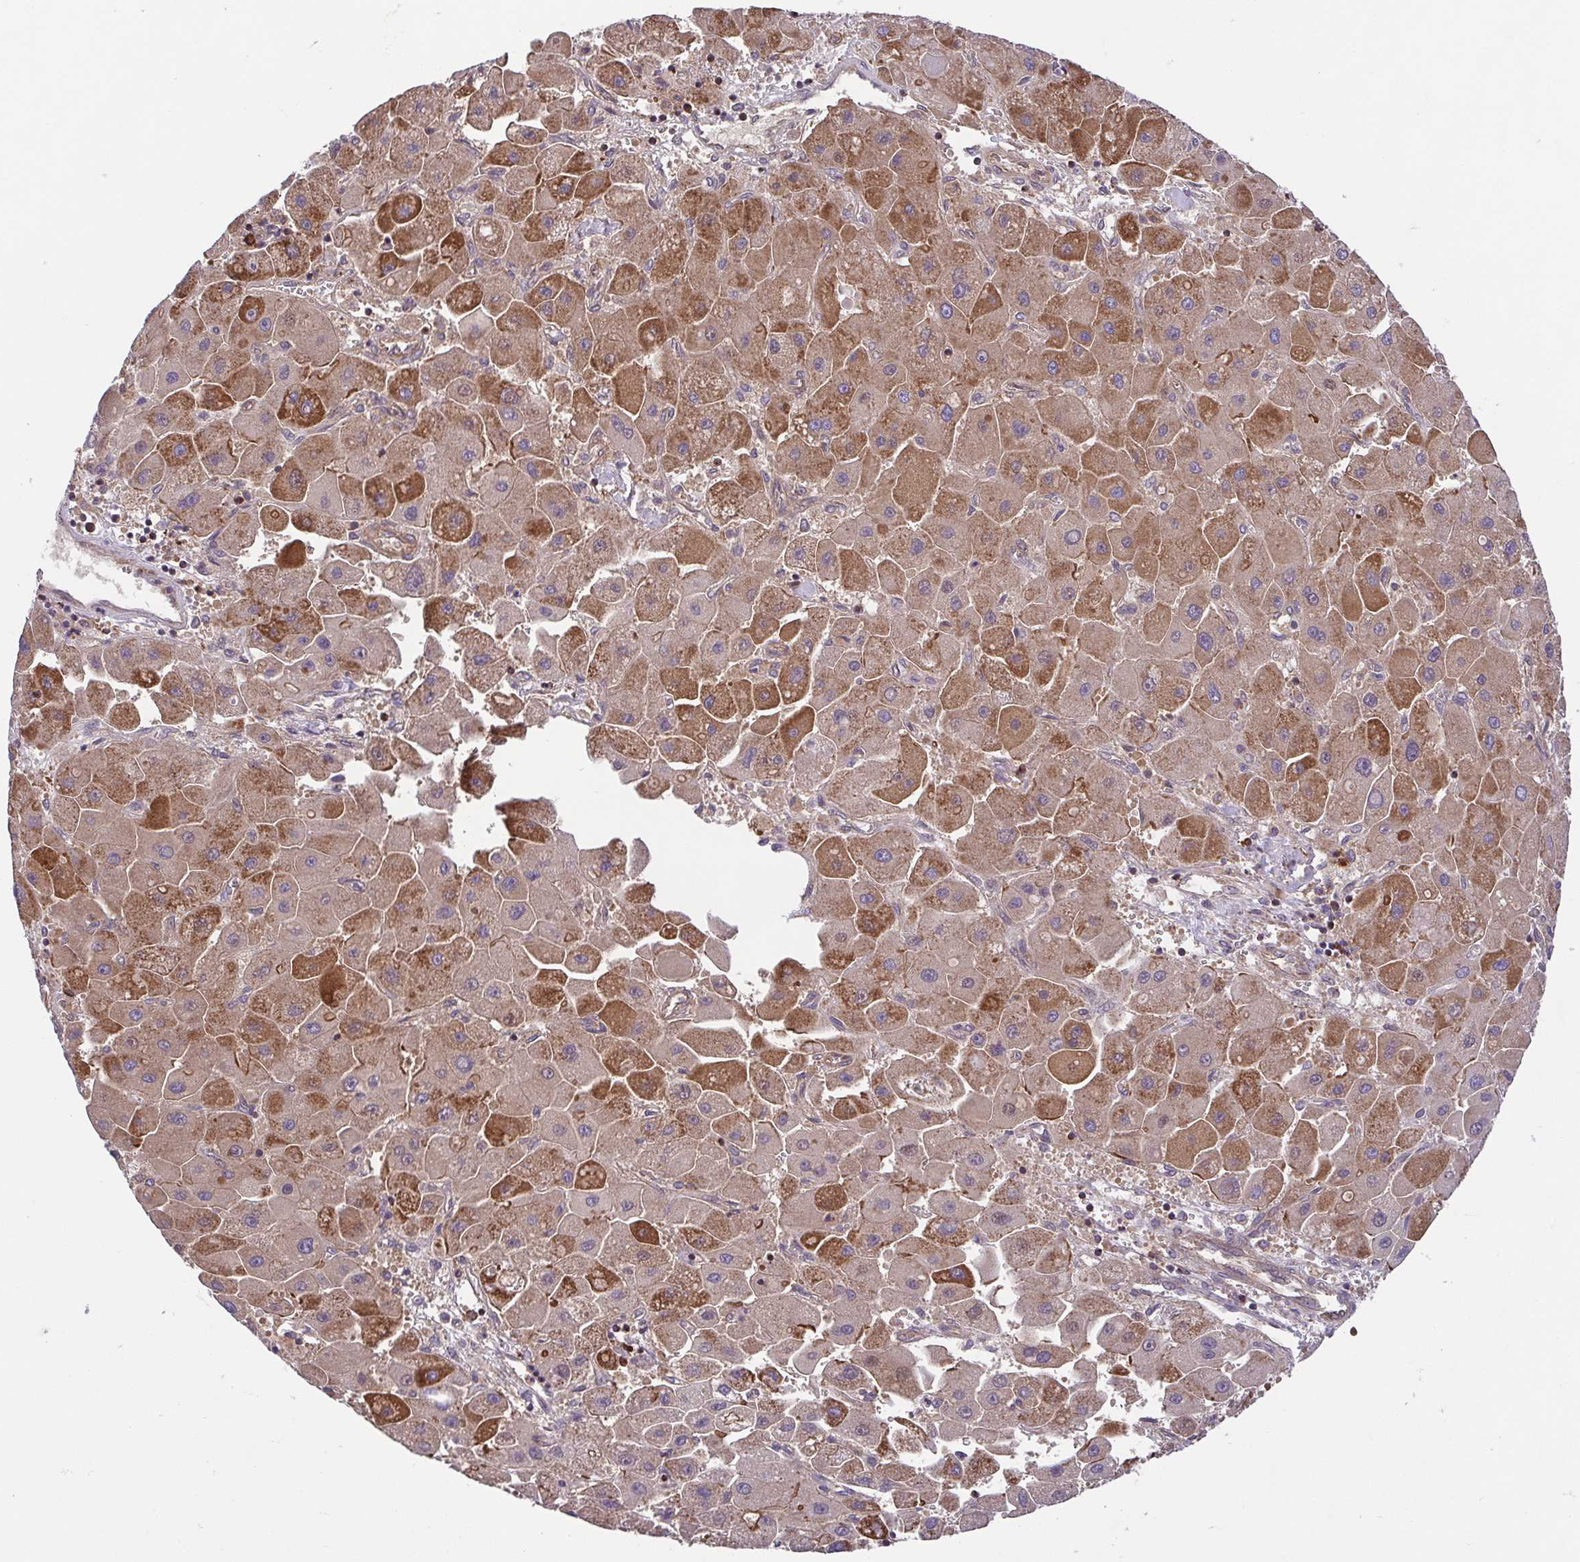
{"staining": {"intensity": "moderate", "quantity": "25%-75%", "location": "cytoplasmic/membranous"}, "tissue": "liver cancer", "cell_type": "Tumor cells", "image_type": "cancer", "snomed": [{"axis": "morphology", "description": "Carcinoma, Hepatocellular, NOS"}, {"axis": "topography", "description": "Liver"}], "caption": "Immunohistochemical staining of human liver cancer displays moderate cytoplasmic/membranous protein expression in about 25%-75% of tumor cells.", "gene": "IDE", "patient": {"sex": "male", "age": 24}}